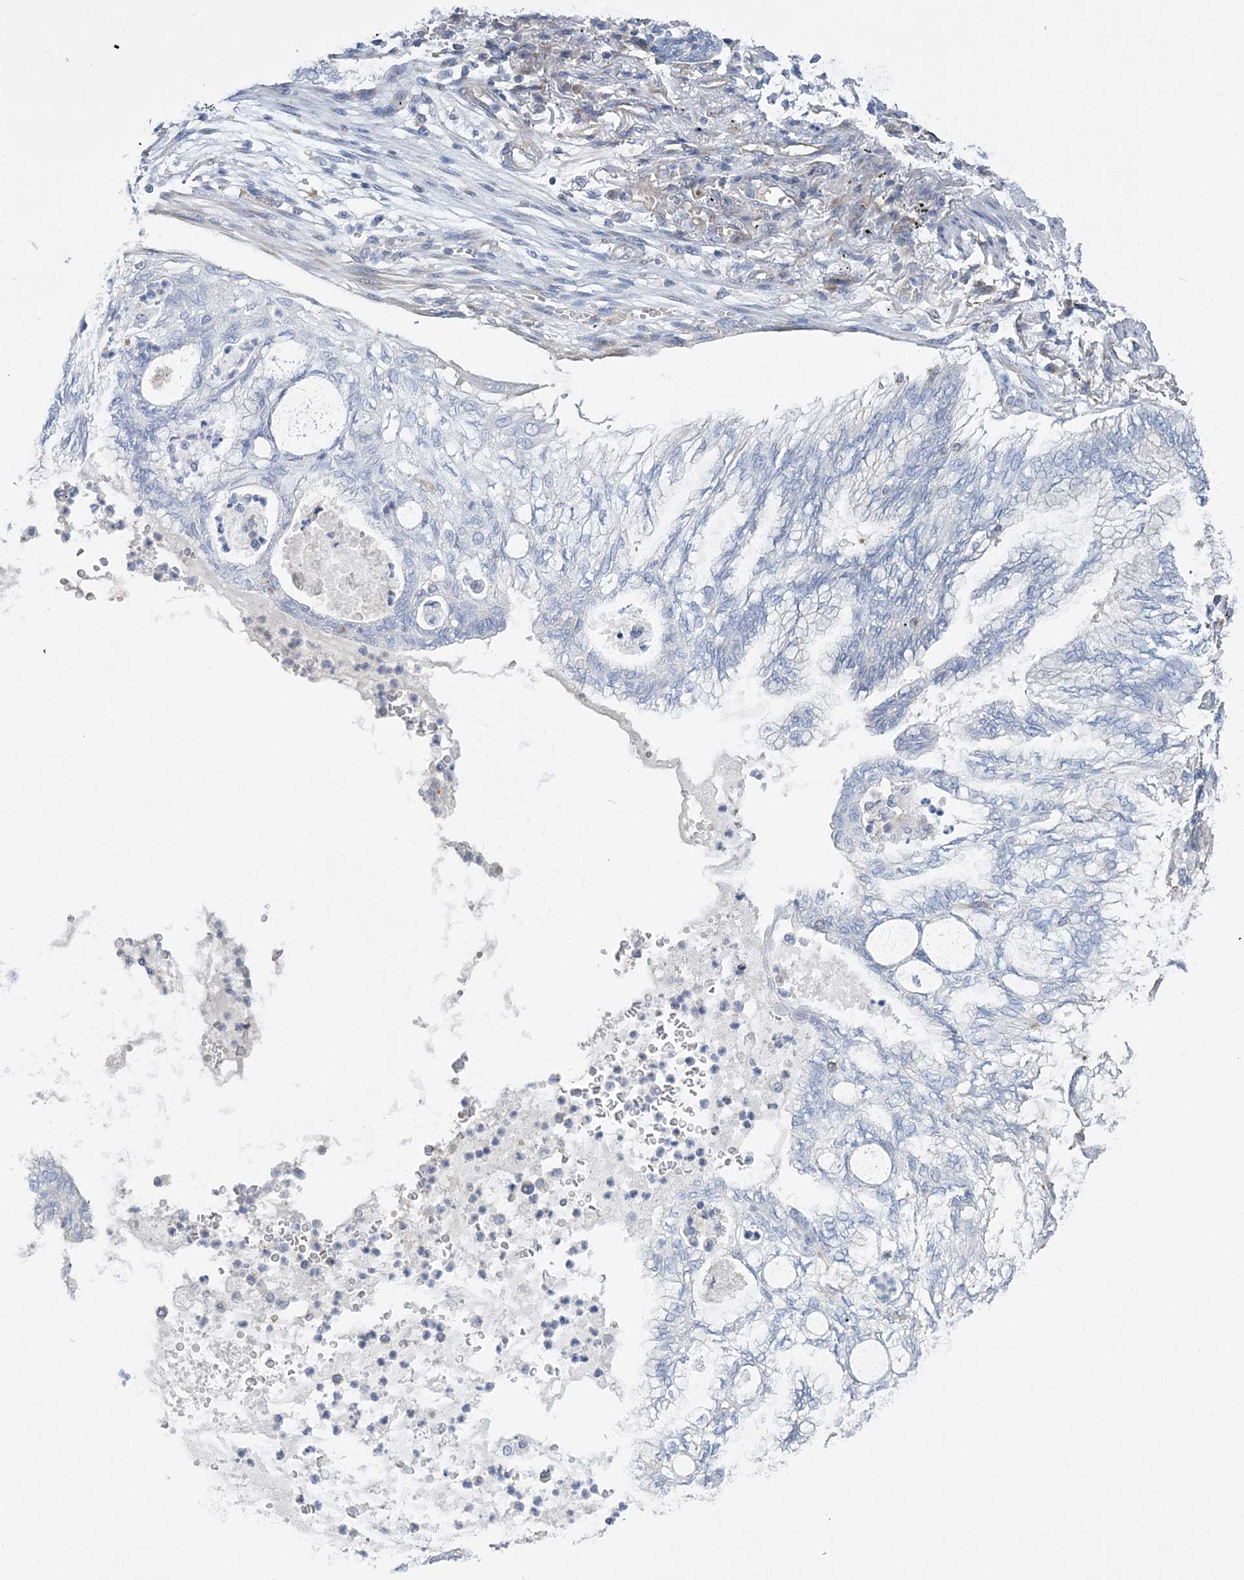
{"staining": {"intensity": "negative", "quantity": "none", "location": "none"}, "tissue": "lung cancer", "cell_type": "Tumor cells", "image_type": "cancer", "snomed": [{"axis": "morphology", "description": "Adenocarcinoma, NOS"}, {"axis": "topography", "description": "Lung"}], "caption": "The histopathology image exhibits no staining of tumor cells in adenocarcinoma (lung).", "gene": "FAM114A2", "patient": {"sex": "female", "age": 70}}